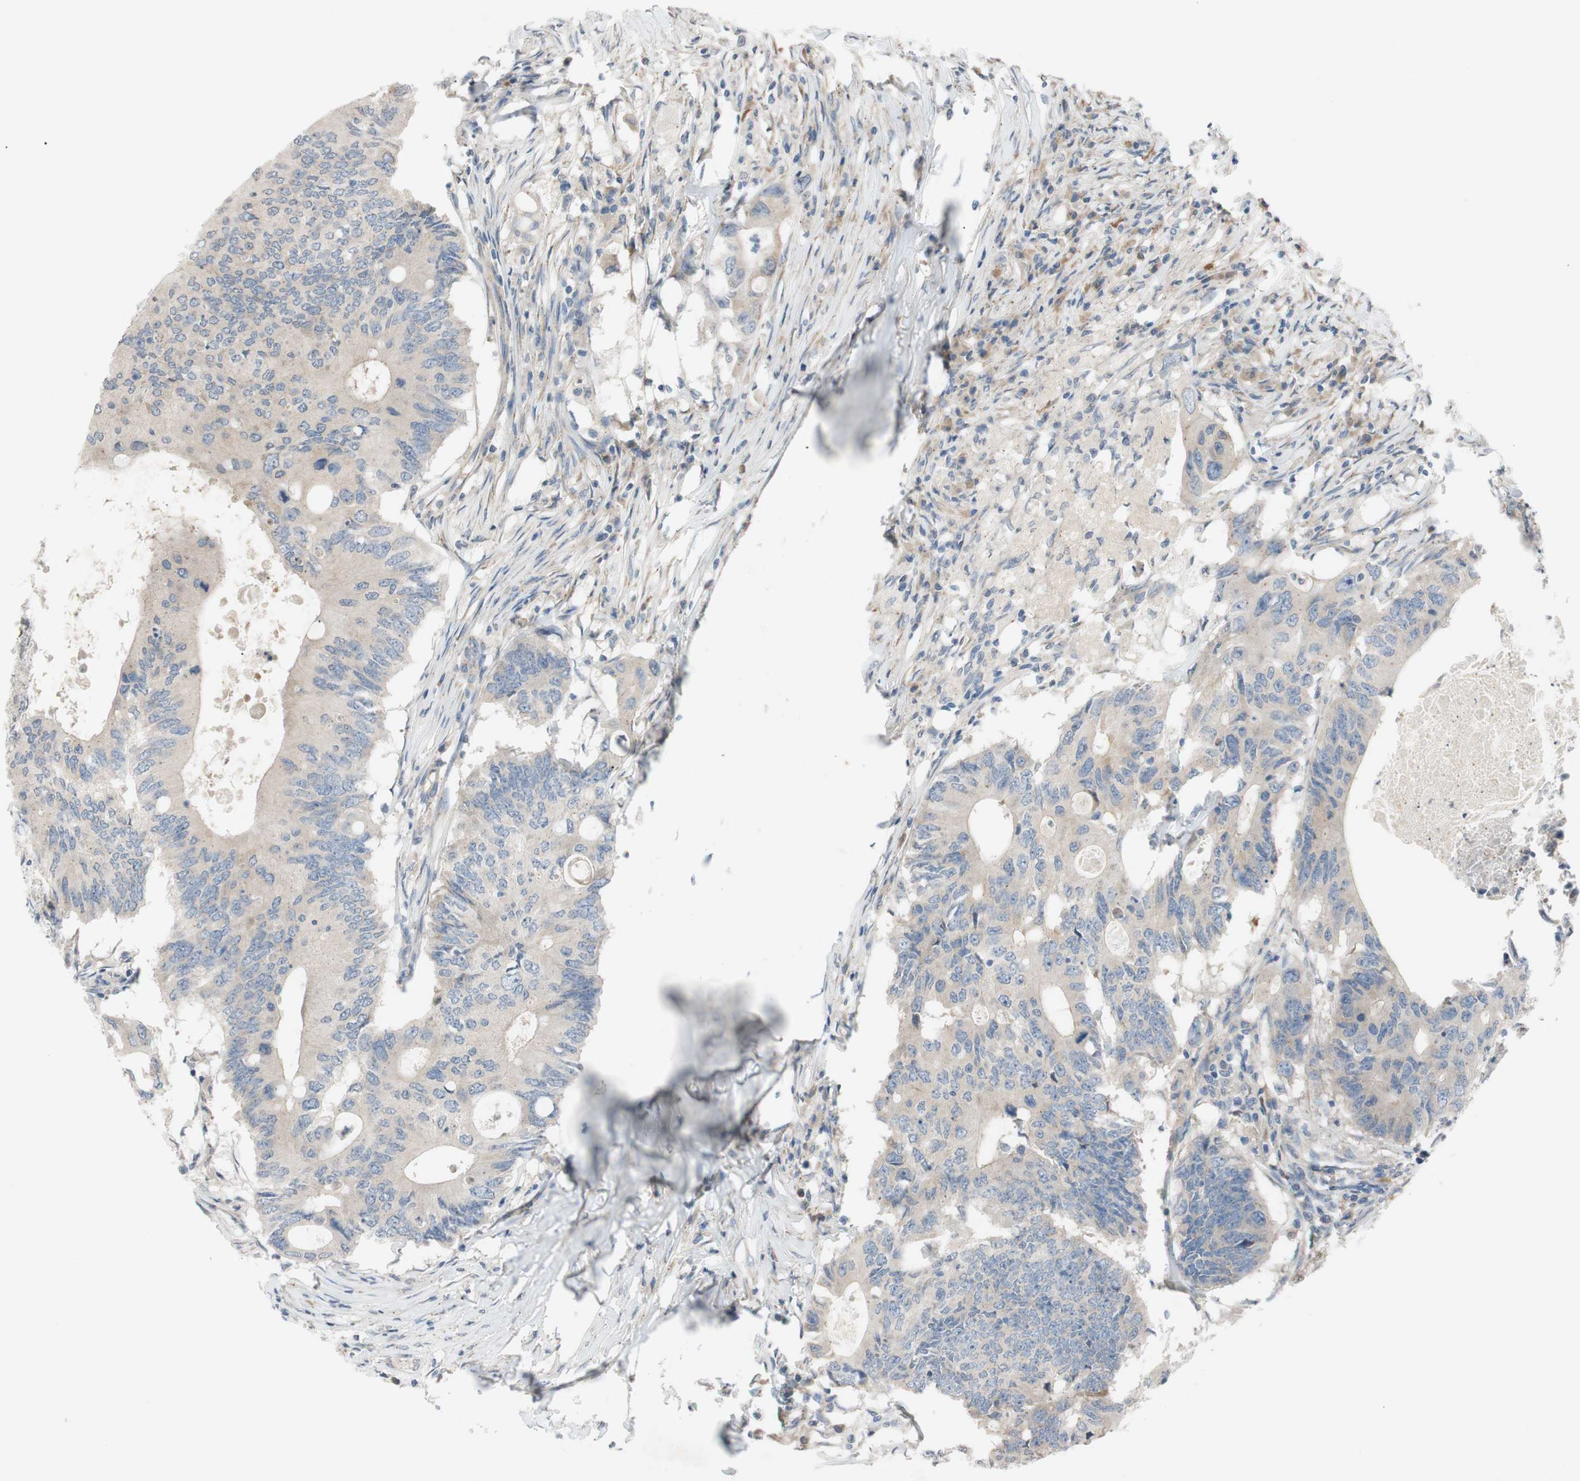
{"staining": {"intensity": "weak", "quantity": ">75%", "location": "cytoplasmic/membranous"}, "tissue": "colorectal cancer", "cell_type": "Tumor cells", "image_type": "cancer", "snomed": [{"axis": "morphology", "description": "Adenocarcinoma, NOS"}, {"axis": "topography", "description": "Colon"}], "caption": "Protein expression analysis of colorectal cancer (adenocarcinoma) displays weak cytoplasmic/membranous positivity in approximately >75% of tumor cells.", "gene": "ADD2", "patient": {"sex": "male", "age": 71}}